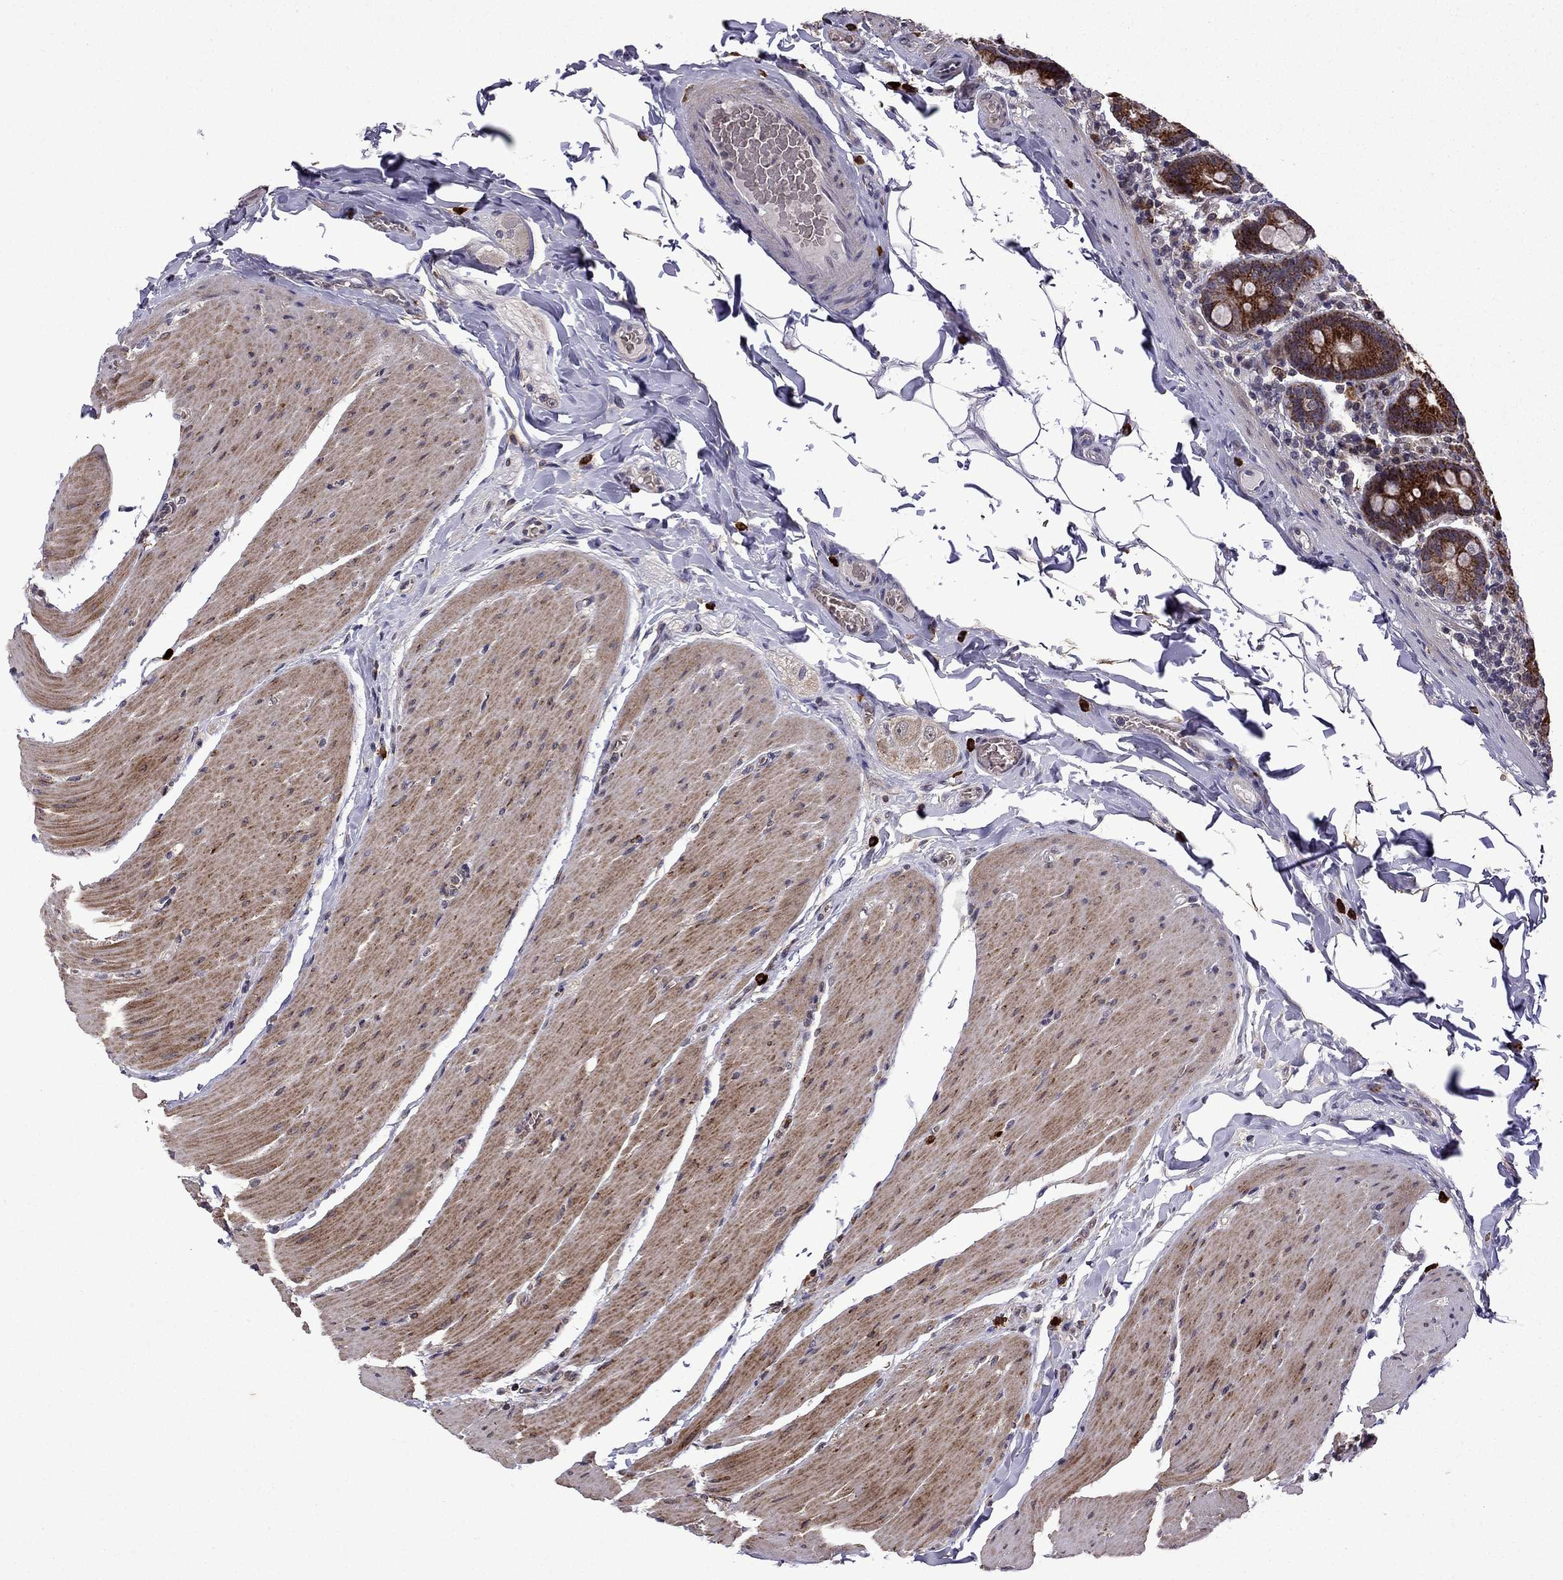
{"staining": {"intensity": "strong", "quantity": ">75%", "location": "cytoplasmic/membranous"}, "tissue": "small intestine", "cell_type": "Glandular cells", "image_type": "normal", "snomed": [{"axis": "morphology", "description": "Normal tissue, NOS"}, {"axis": "topography", "description": "Small intestine"}], "caption": "Immunohistochemical staining of normal small intestine exhibits high levels of strong cytoplasmic/membranous expression in about >75% of glandular cells. Ihc stains the protein of interest in brown and the nuclei are stained blue.", "gene": "TAB2", "patient": {"sex": "male", "age": 37}}